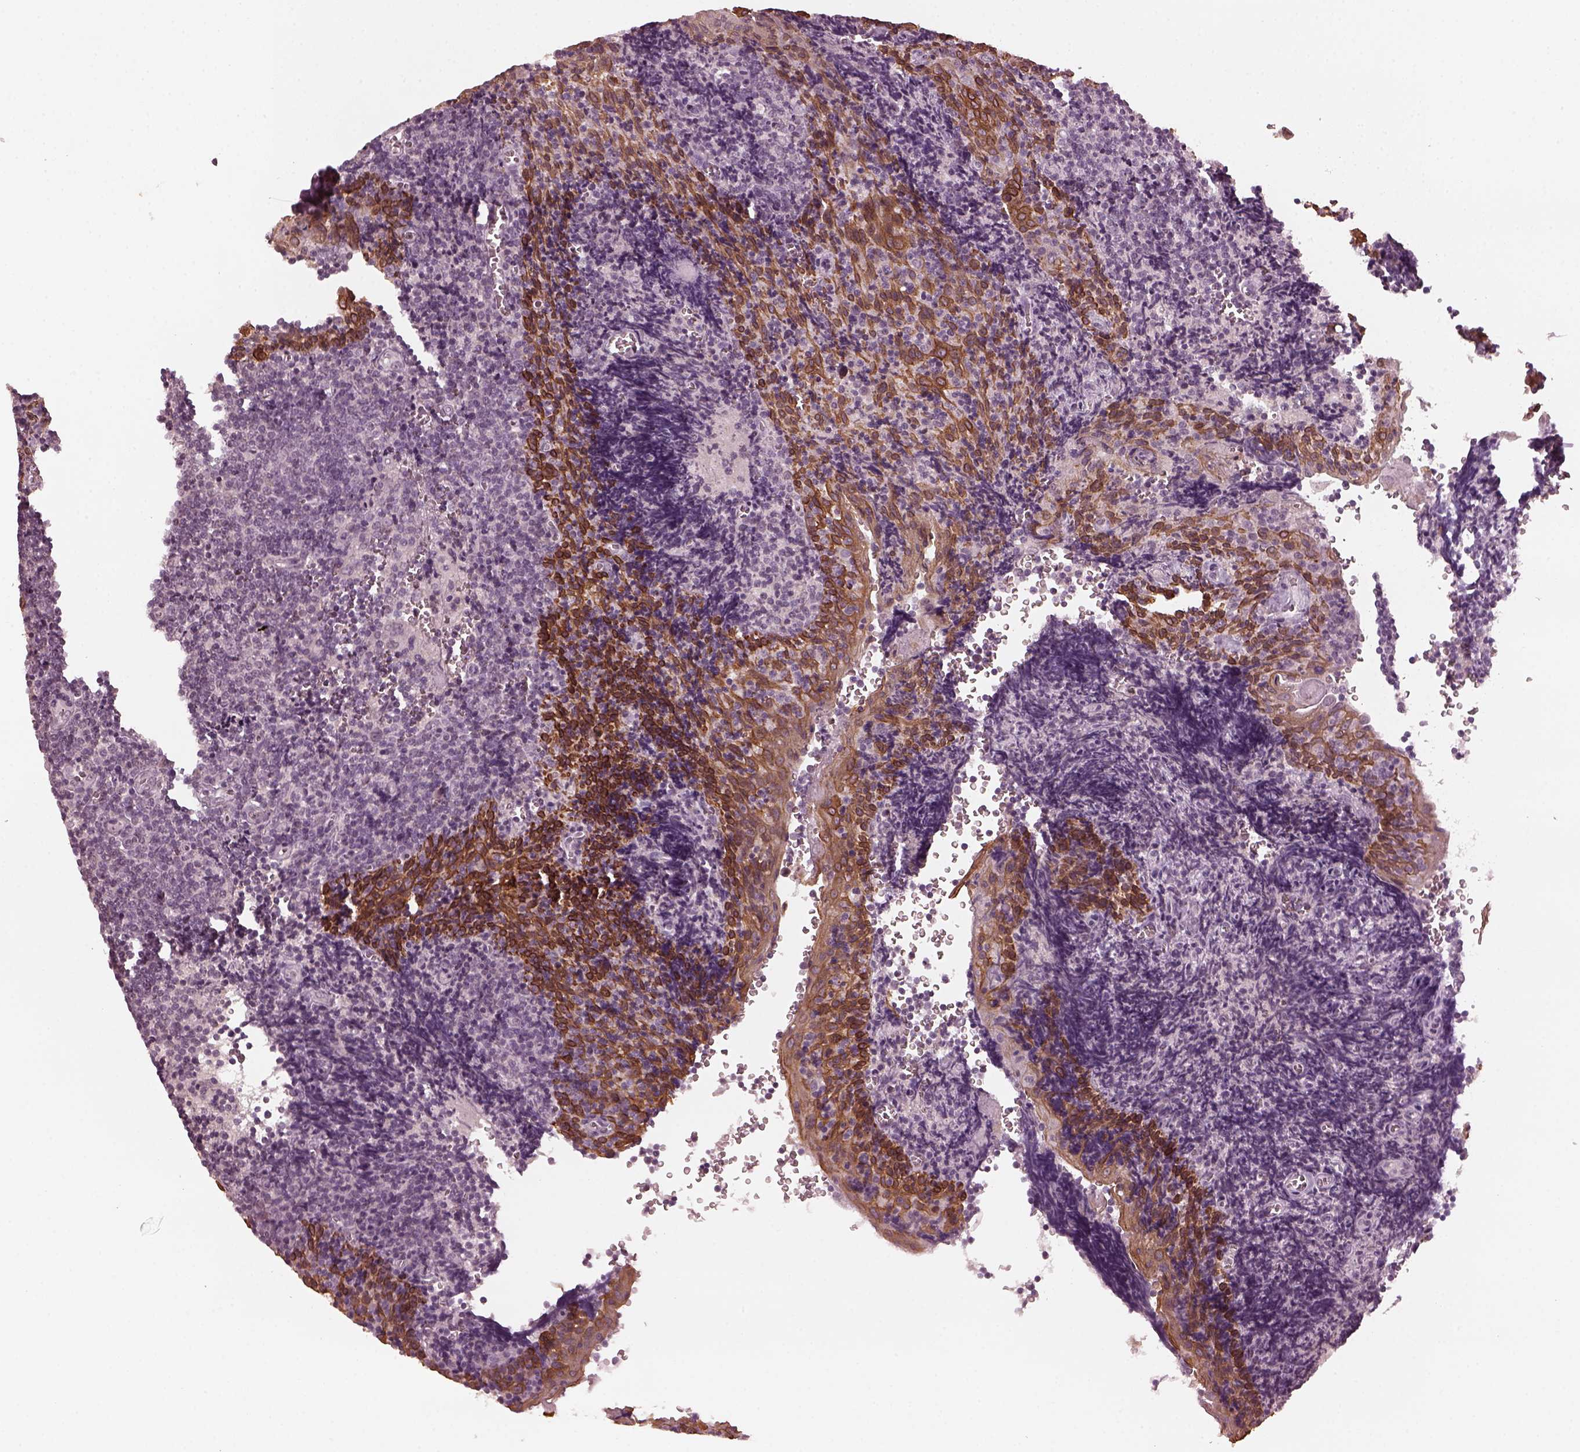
{"staining": {"intensity": "negative", "quantity": "none", "location": "none"}, "tissue": "tonsil", "cell_type": "Germinal center cells", "image_type": "normal", "snomed": [{"axis": "morphology", "description": "Normal tissue, NOS"}, {"axis": "morphology", "description": "Inflammation, NOS"}, {"axis": "topography", "description": "Tonsil"}], "caption": "This is an IHC image of benign human tonsil. There is no expression in germinal center cells.", "gene": "KRT79", "patient": {"sex": "female", "age": 31}}